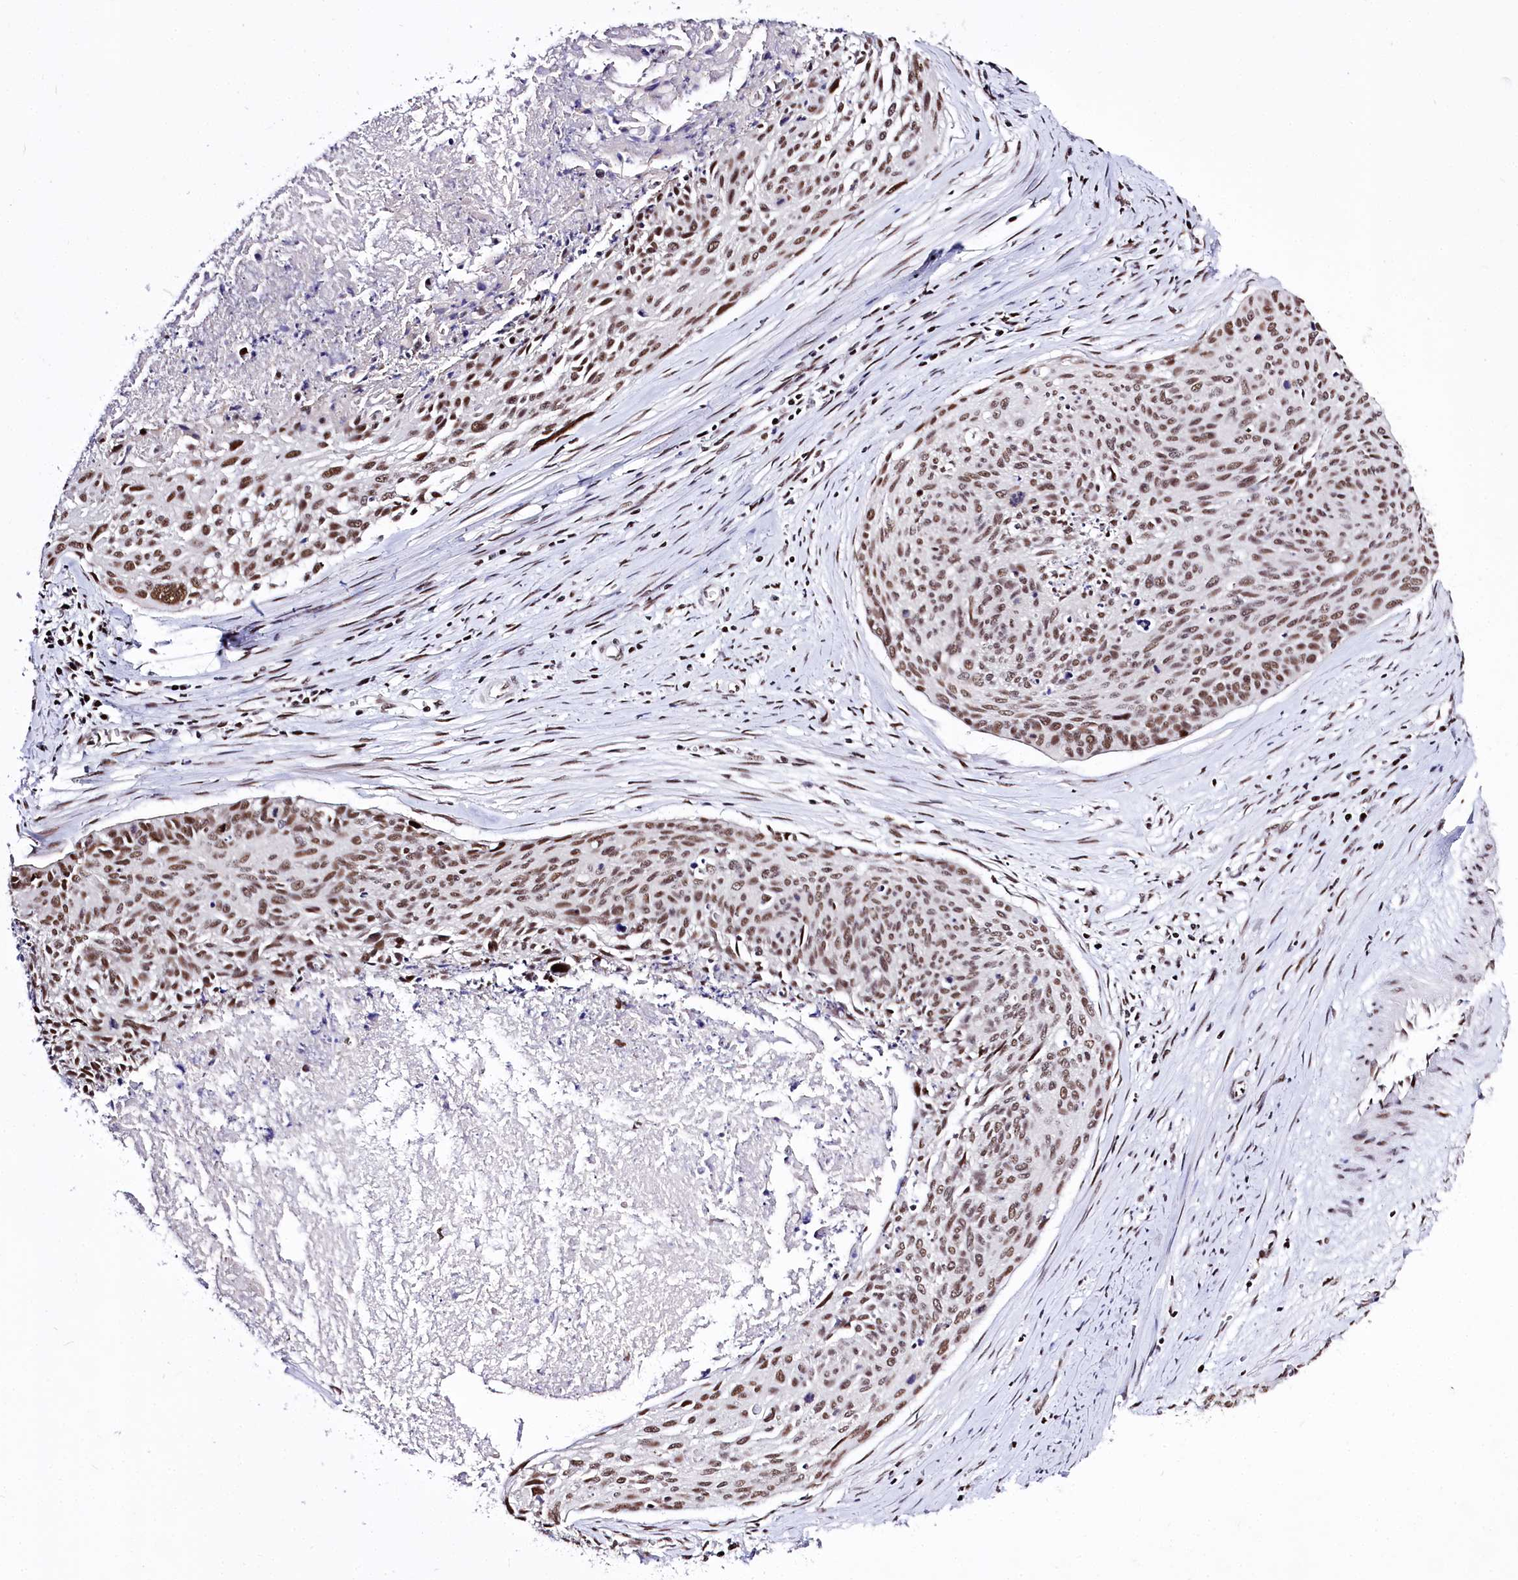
{"staining": {"intensity": "moderate", "quantity": ">75%", "location": "nuclear"}, "tissue": "cervical cancer", "cell_type": "Tumor cells", "image_type": "cancer", "snomed": [{"axis": "morphology", "description": "Squamous cell carcinoma, NOS"}, {"axis": "topography", "description": "Cervix"}], "caption": "Protein expression analysis of human cervical squamous cell carcinoma reveals moderate nuclear positivity in about >75% of tumor cells.", "gene": "POU4F3", "patient": {"sex": "female", "age": 55}}